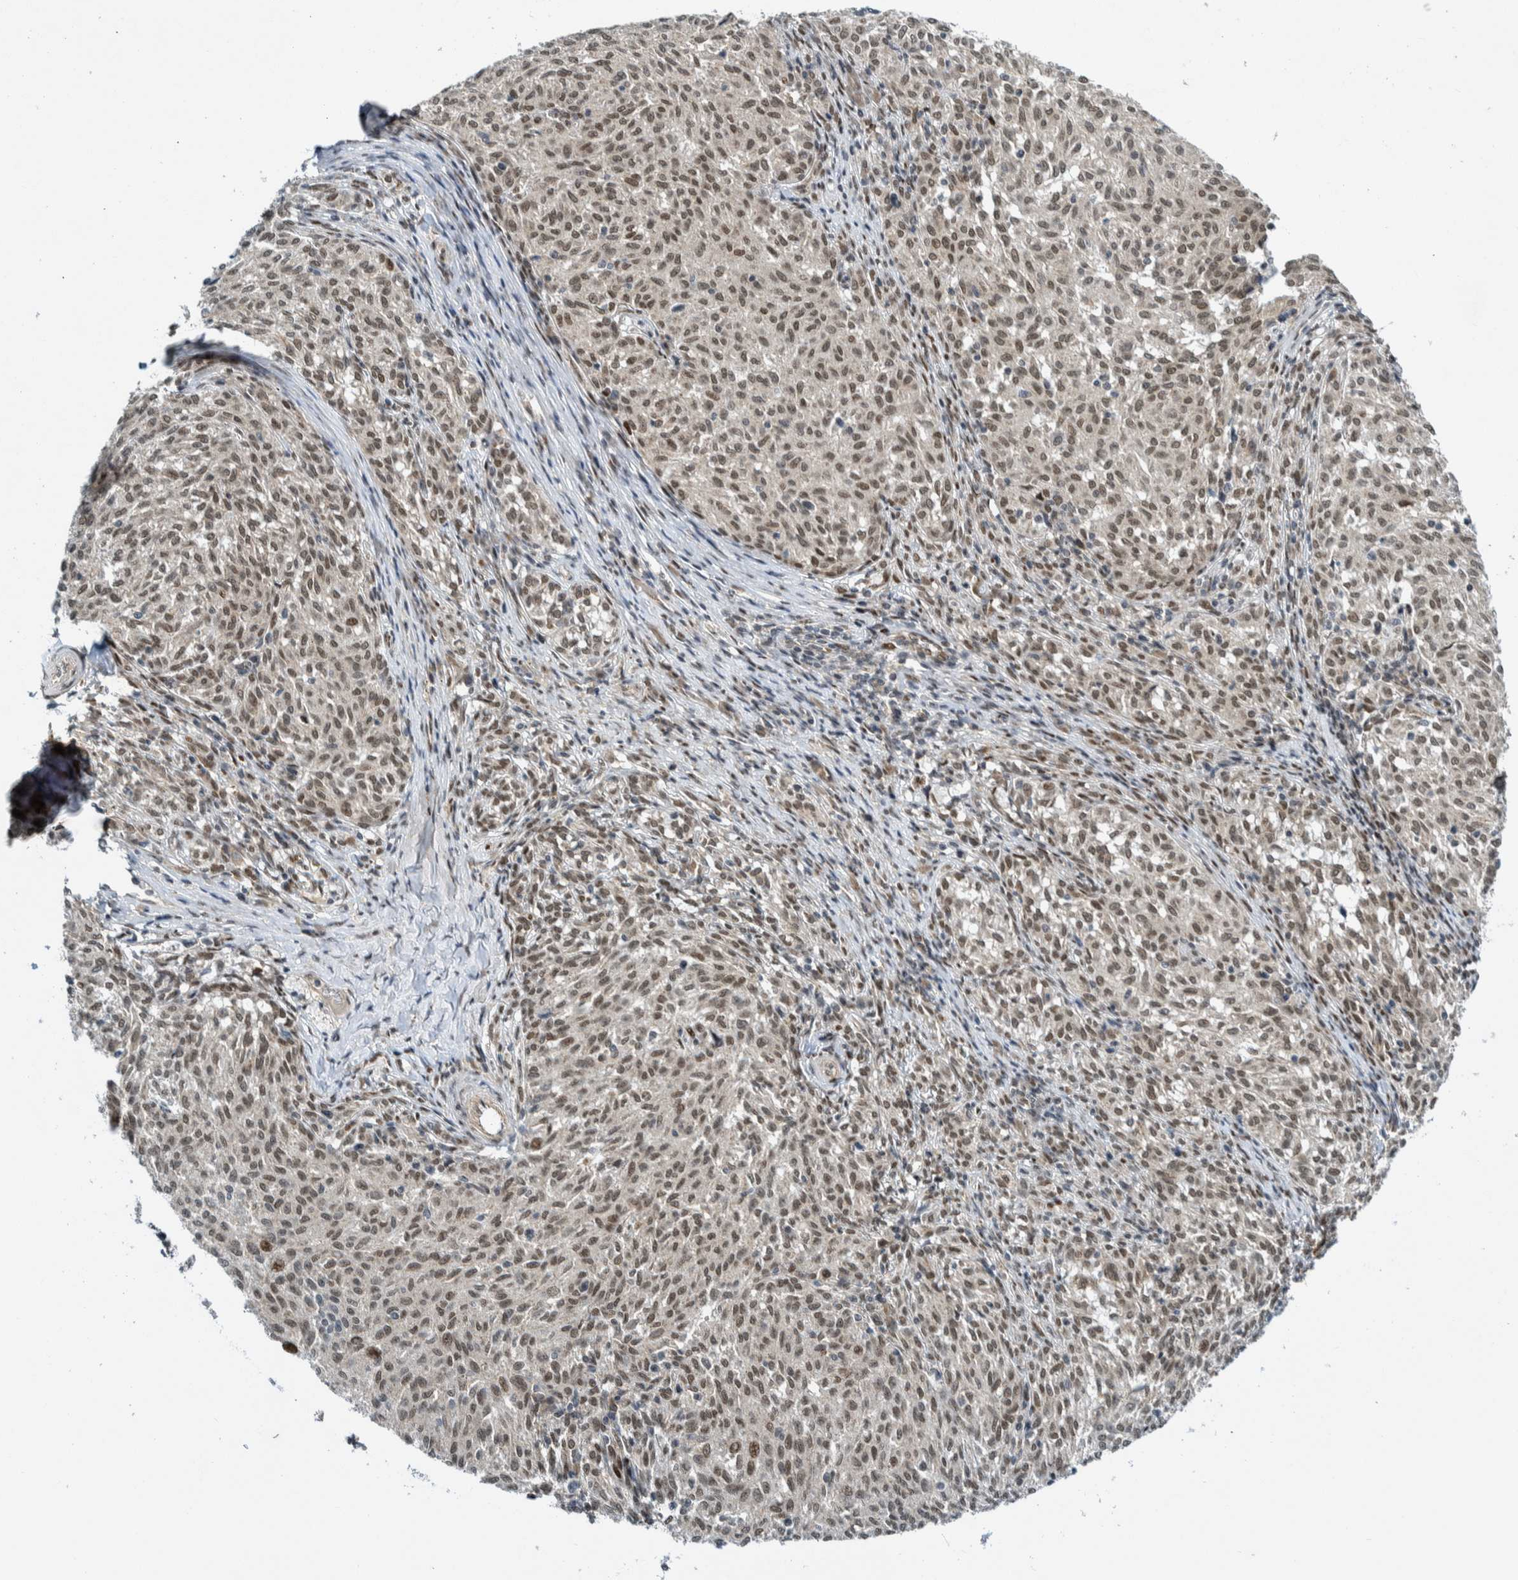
{"staining": {"intensity": "weak", "quantity": "25%-75%", "location": "nuclear"}, "tissue": "melanoma", "cell_type": "Tumor cells", "image_type": "cancer", "snomed": [{"axis": "morphology", "description": "Malignant melanoma, NOS"}, {"axis": "topography", "description": "Skin"}], "caption": "Immunohistochemical staining of human melanoma shows weak nuclear protein positivity in about 25%-75% of tumor cells. Nuclei are stained in blue.", "gene": "CCDC57", "patient": {"sex": "female", "age": 72}}